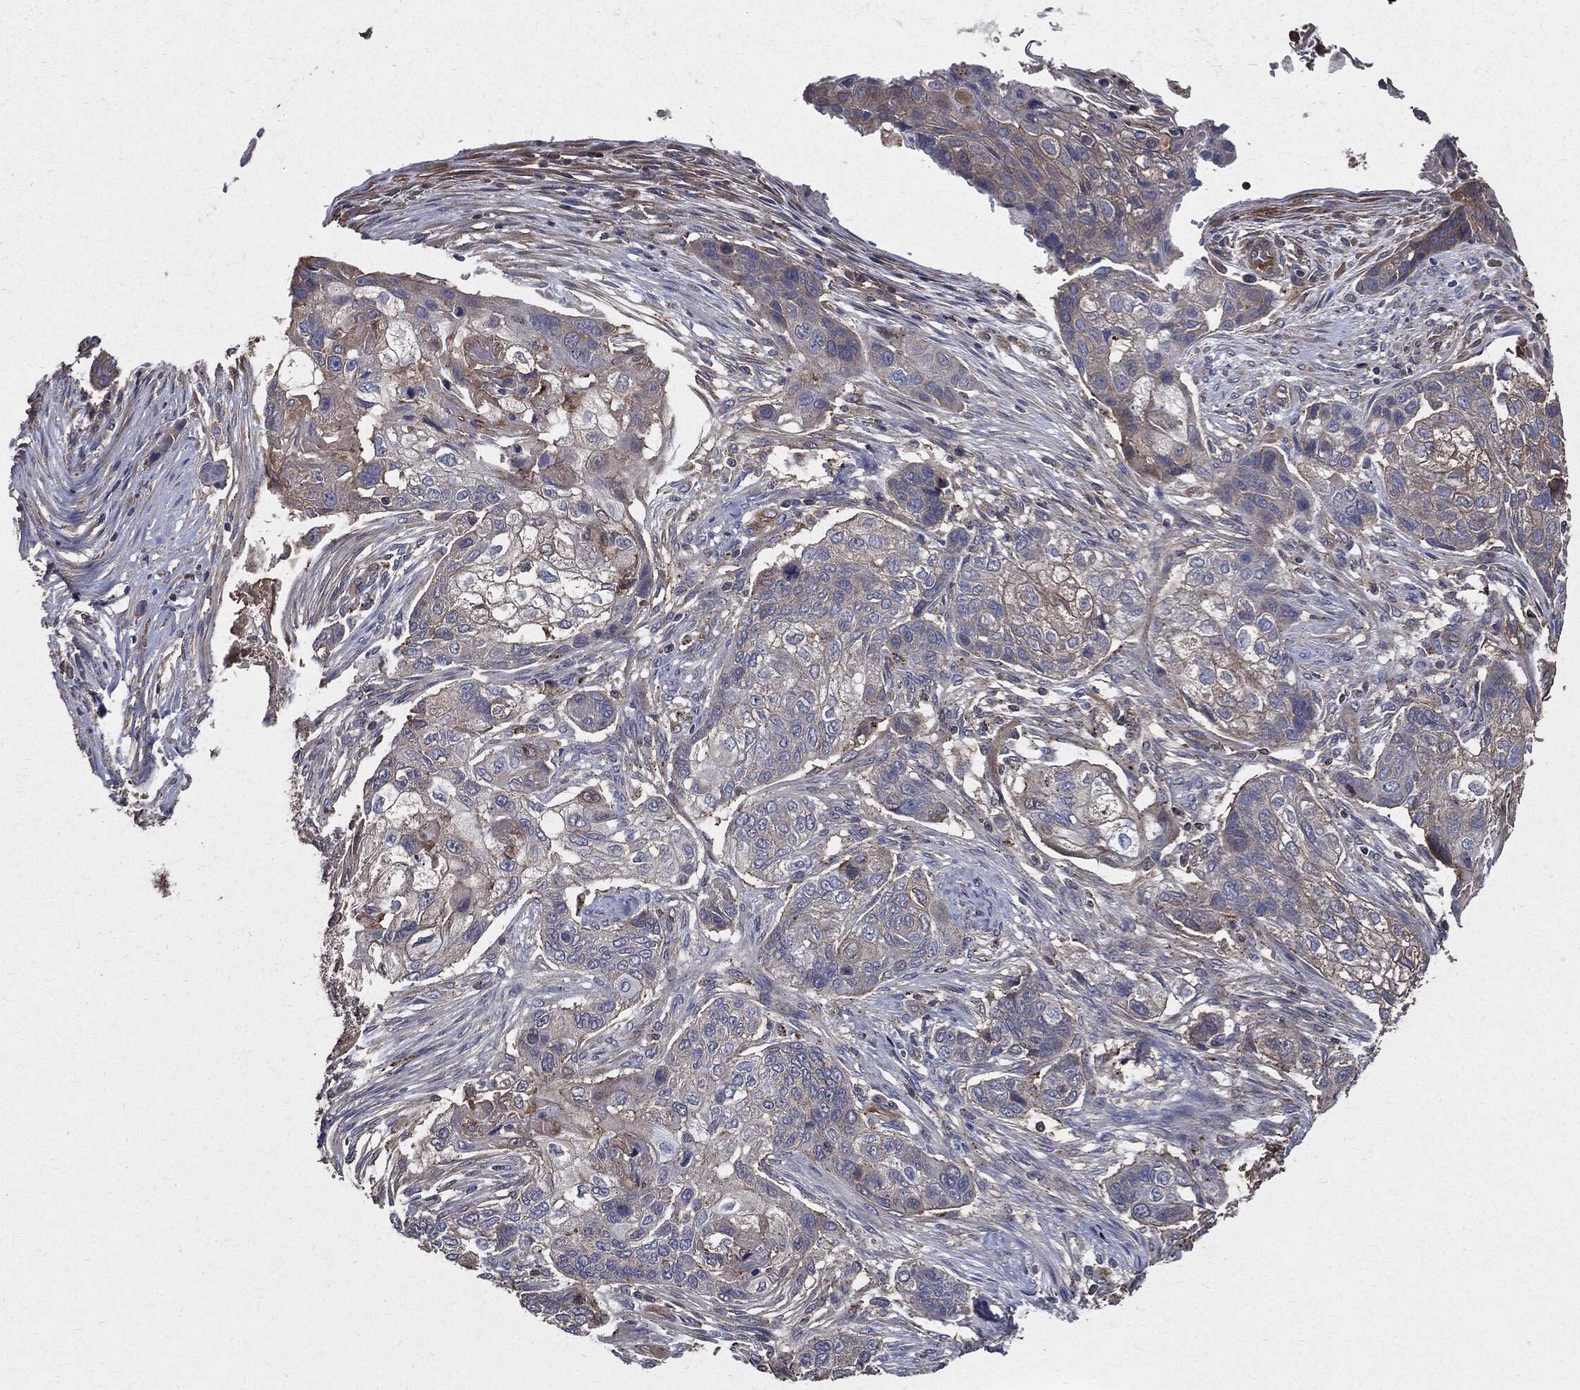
{"staining": {"intensity": "negative", "quantity": "none", "location": "none"}, "tissue": "lung cancer", "cell_type": "Tumor cells", "image_type": "cancer", "snomed": [{"axis": "morphology", "description": "Normal tissue, NOS"}, {"axis": "morphology", "description": "Squamous cell carcinoma, NOS"}, {"axis": "topography", "description": "Bronchus"}, {"axis": "topography", "description": "Lung"}], "caption": "DAB (3,3'-diaminobenzidine) immunohistochemical staining of human lung cancer (squamous cell carcinoma) shows no significant expression in tumor cells.", "gene": "PDCD6IP", "patient": {"sex": "male", "age": 69}}